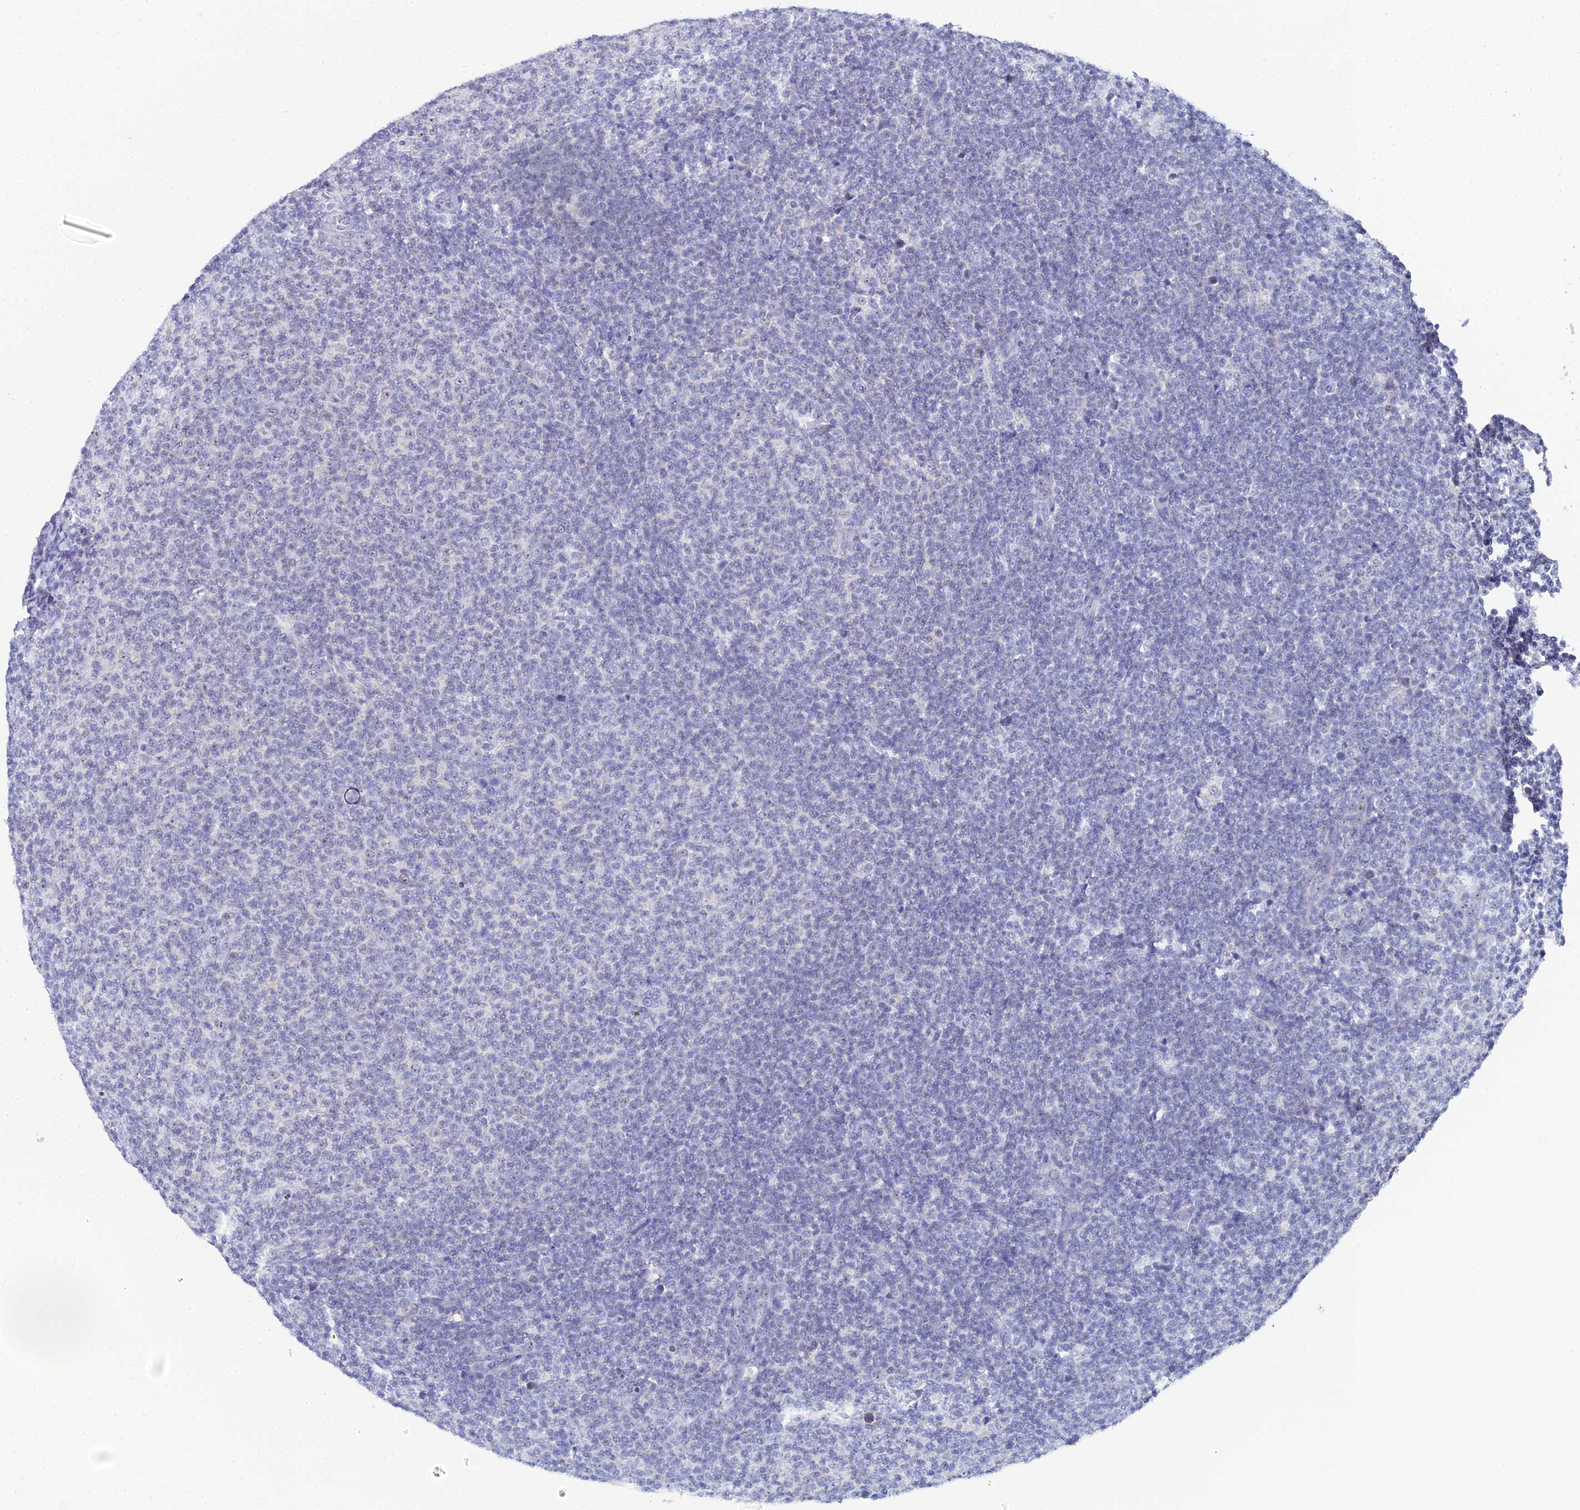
{"staining": {"intensity": "negative", "quantity": "none", "location": "none"}, "tissue": "lymphoma", "cell_type": "Tumor cells", "image_type": "cancer", "snomed": [{"axis": "morphology", "description": "Malignant lymphoma, non-Hodgkin's type, Low grade"}, {"axis": "topography", "description": "Lymph node"}], "caption": "A micrograph of lymphoma stained for a protein demonstrates no brown staining in tumor cells.", "gene": "PLPP4", "patient": {"sex": "male", "age": 66}}